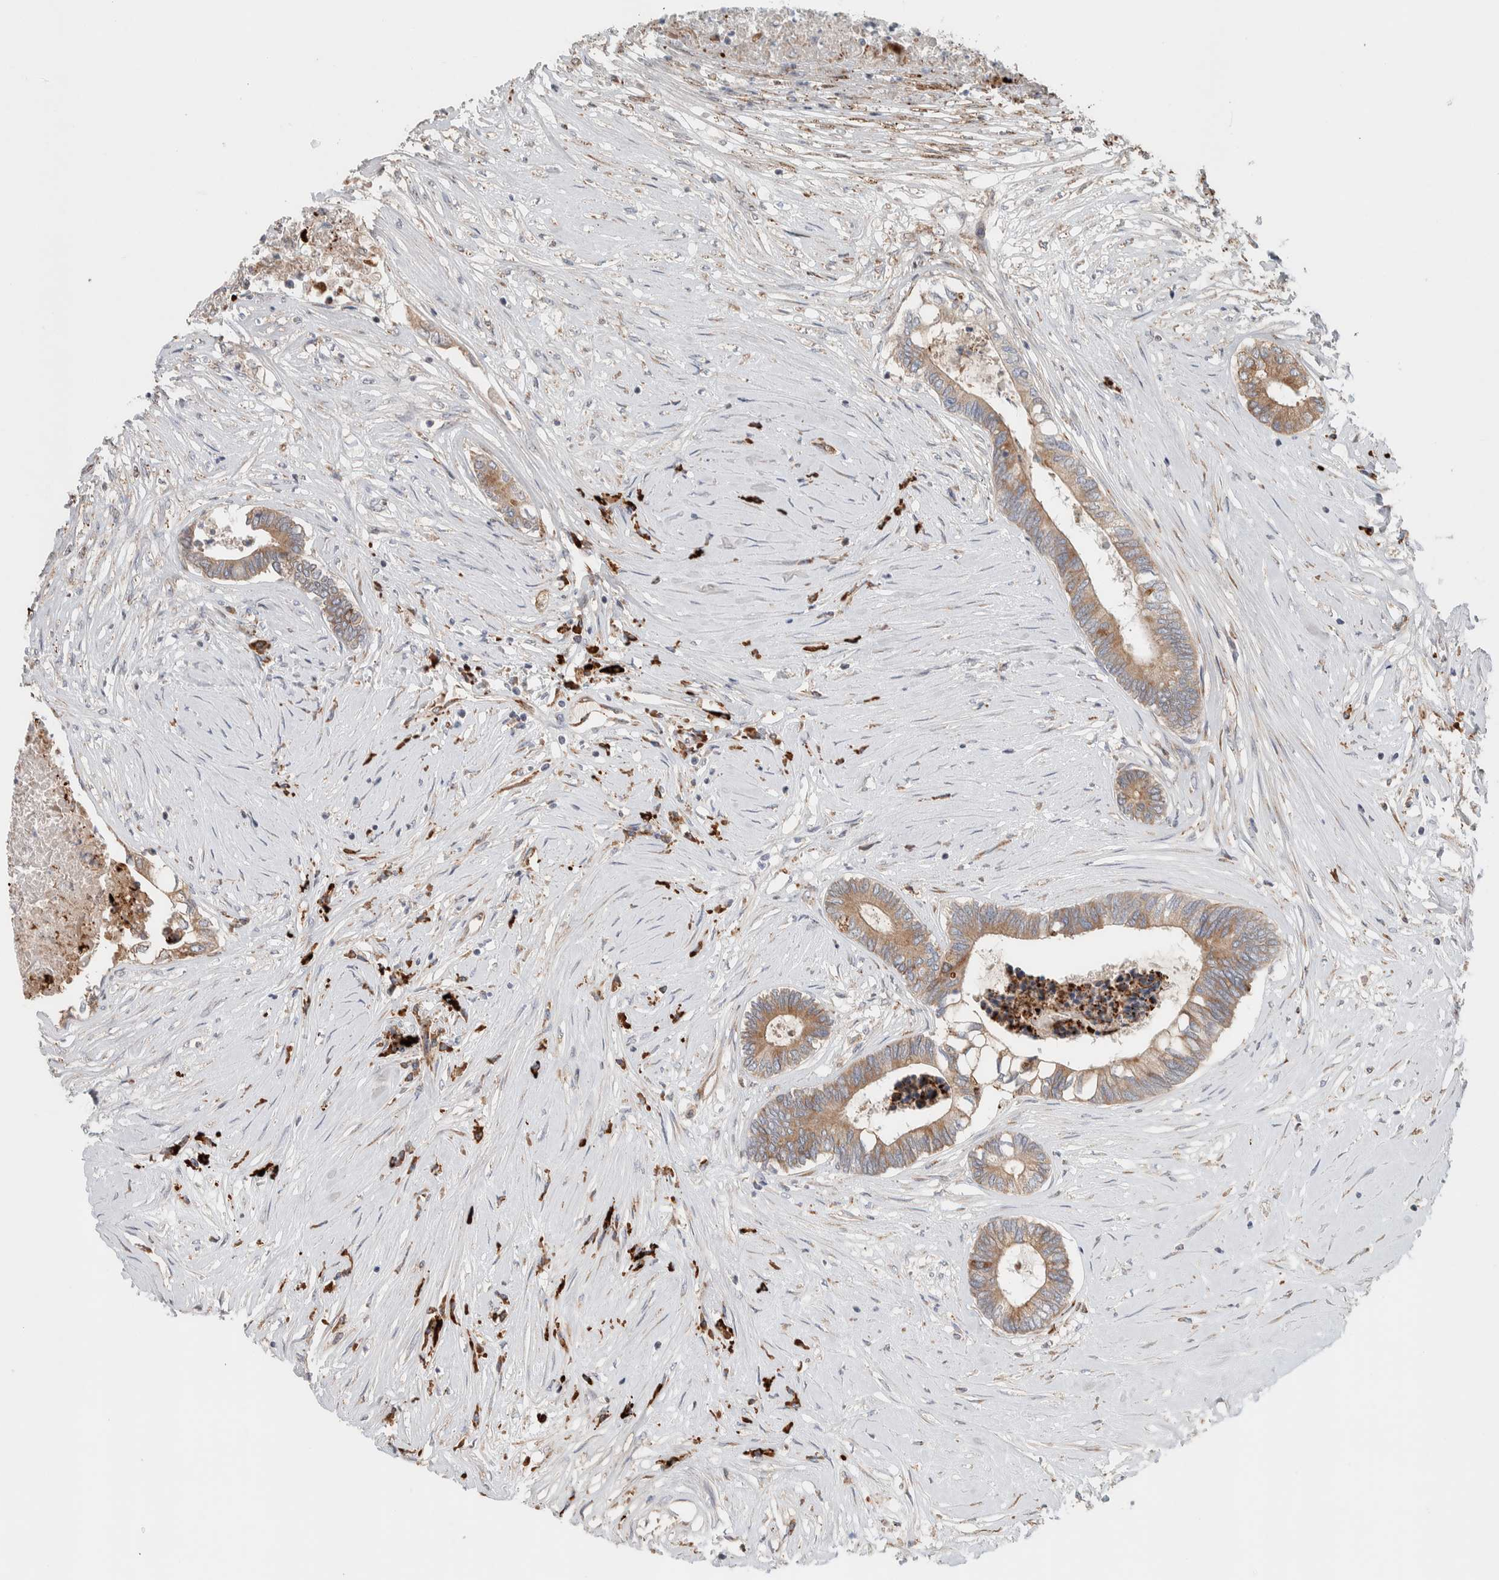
{"staining": {"intensity": "moderate", "quantity": ">75%", "location": "cytoplasmic/membranous"}, "tissue": "colorectal cancer", "cell_type": "Tumor cells", "image_type": "cancer", "snomed": [{"axis": "morphology", "description": "Adenocarcinoma, NOS"}, {"axis": "topography", "description": "Rectum"}], "caption": "Moderate cytoplasmic/membranous protein staining is seen in approximately >75% of tumor cells in colorectal cancer (adenocarcinoma).", "gene": "ADCY8", "patient": {"sex": "male", "age": 63}}